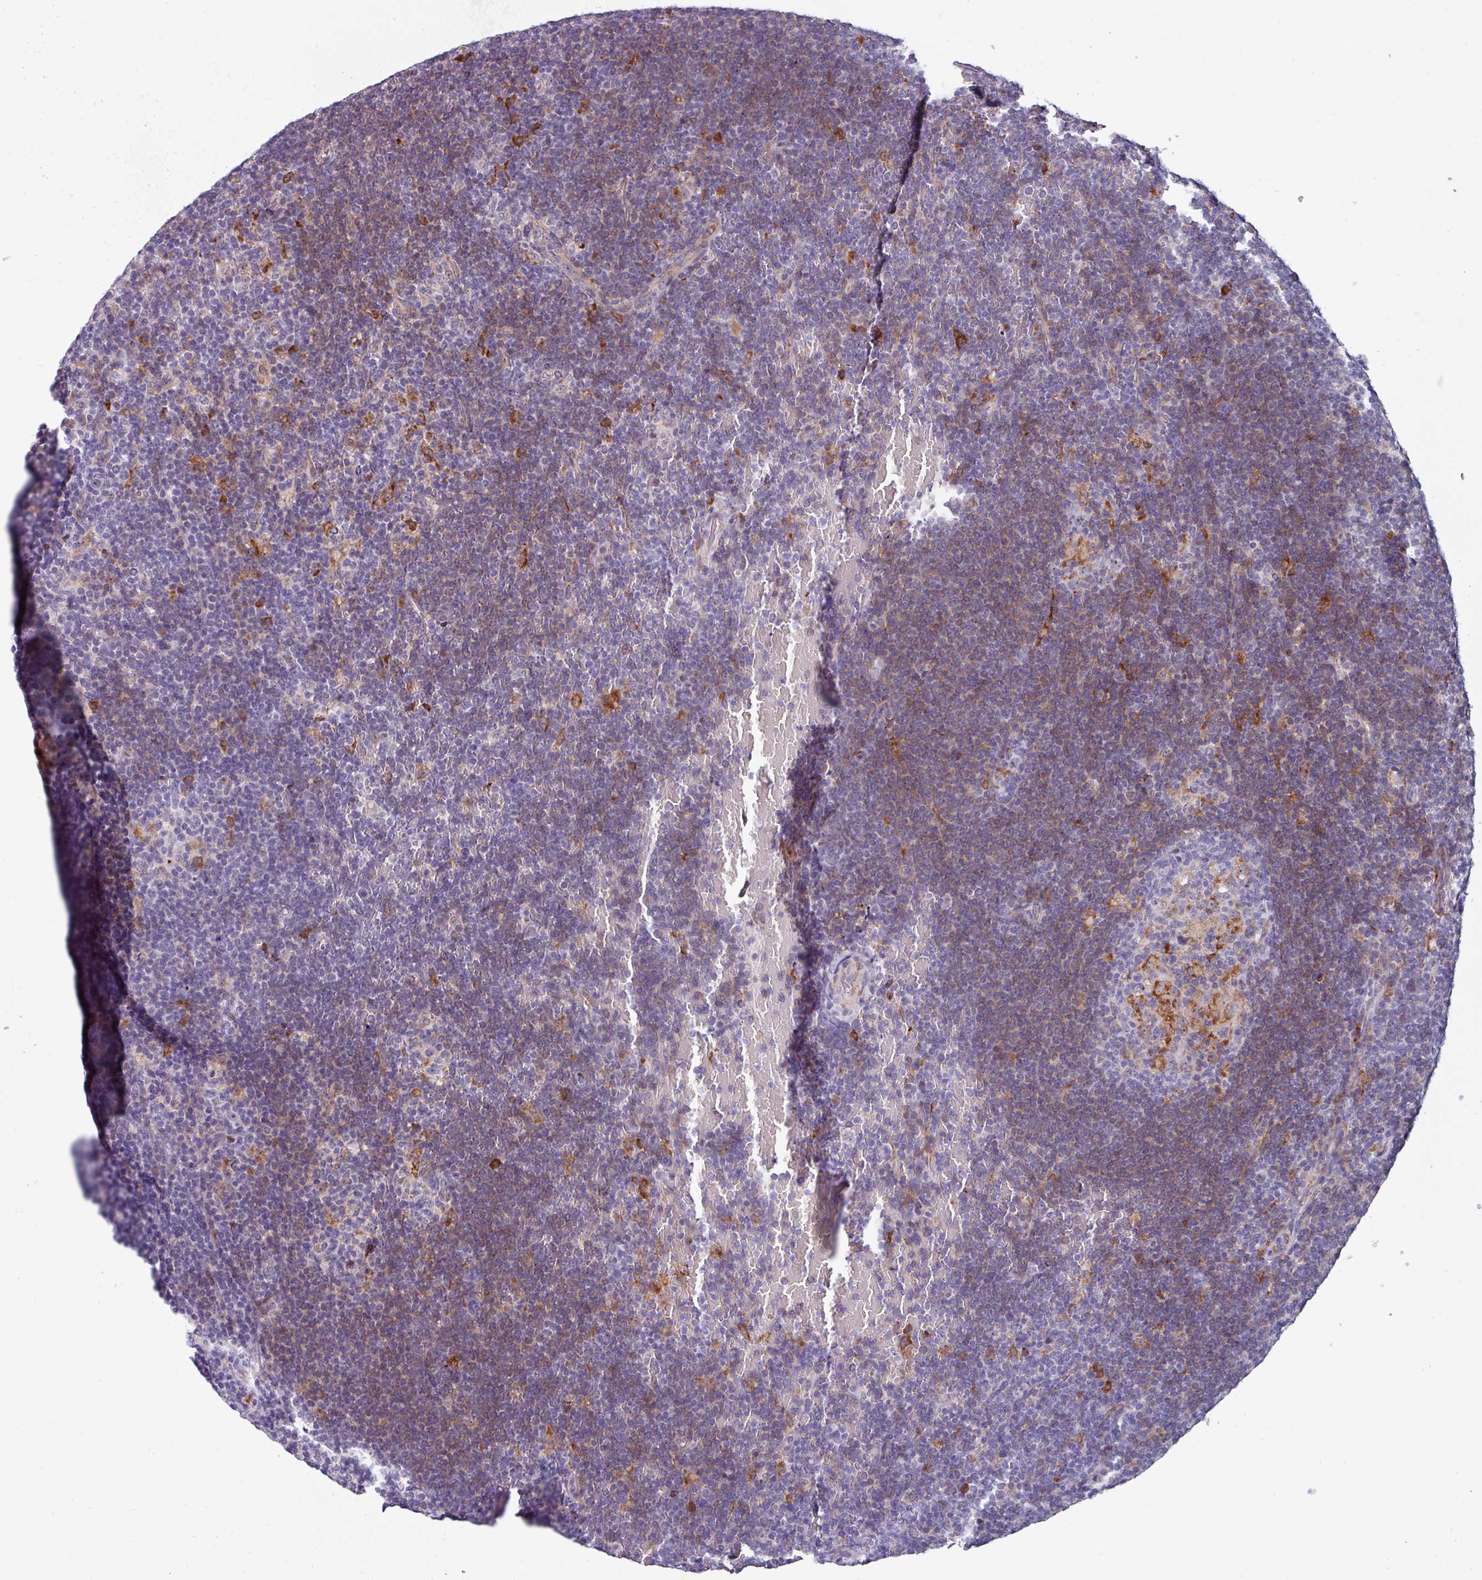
{"staining": {"intensity": "negative", "quantity": "none", "location": "none"}, "tissue": "lymphoma", "cell_type": "Tumor cells", "image_type": "cancer", "snomed": [{"axis": "morphology", "description": "Hodgkin's disease, NOS"}, {"axis": "topography", "description": "Lymph node"}], "caption": "The histopathology image reveals no staining of tumor cells in Hodgkin's disease.", "gene": "BMS1", "patient": {"sex": "female", "age": 57}}